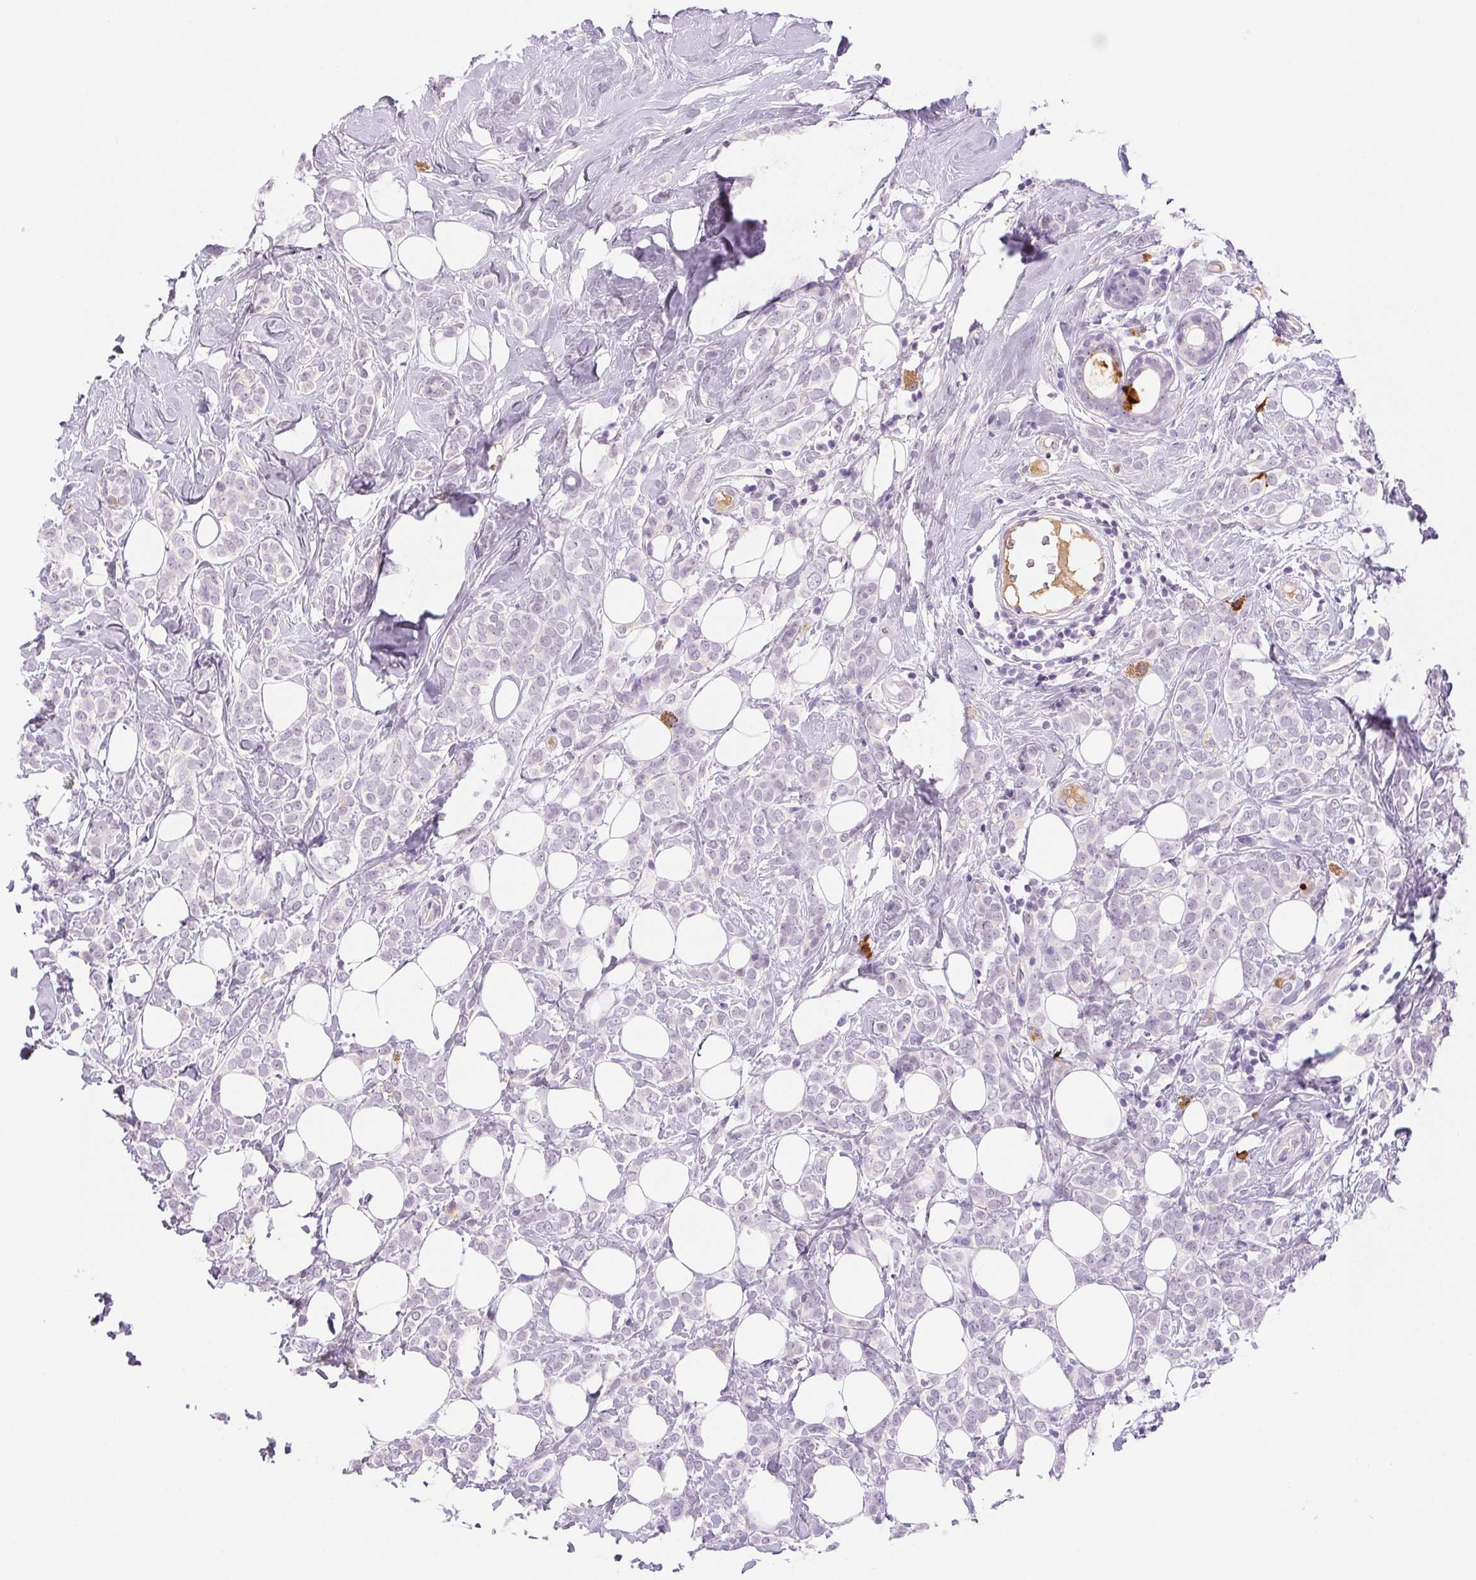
{"staining": {"intensity": "negative", "quantity": "none", "location": "none"}, "tissue": "breast cancer", "cell_type": "Tumor cells", "image_type": "cancer", "snomed": [{"axis": "morphology", "description": "Lobular carcinoma"}, {"axis": "topography", "description": "Breast"}], "caption": "Tumor cells are negative for protein expression in human breast cancer (lobular carcinoma).", "gene": "IFIT1B", "patient": {"sex": "female", "age": 49}}